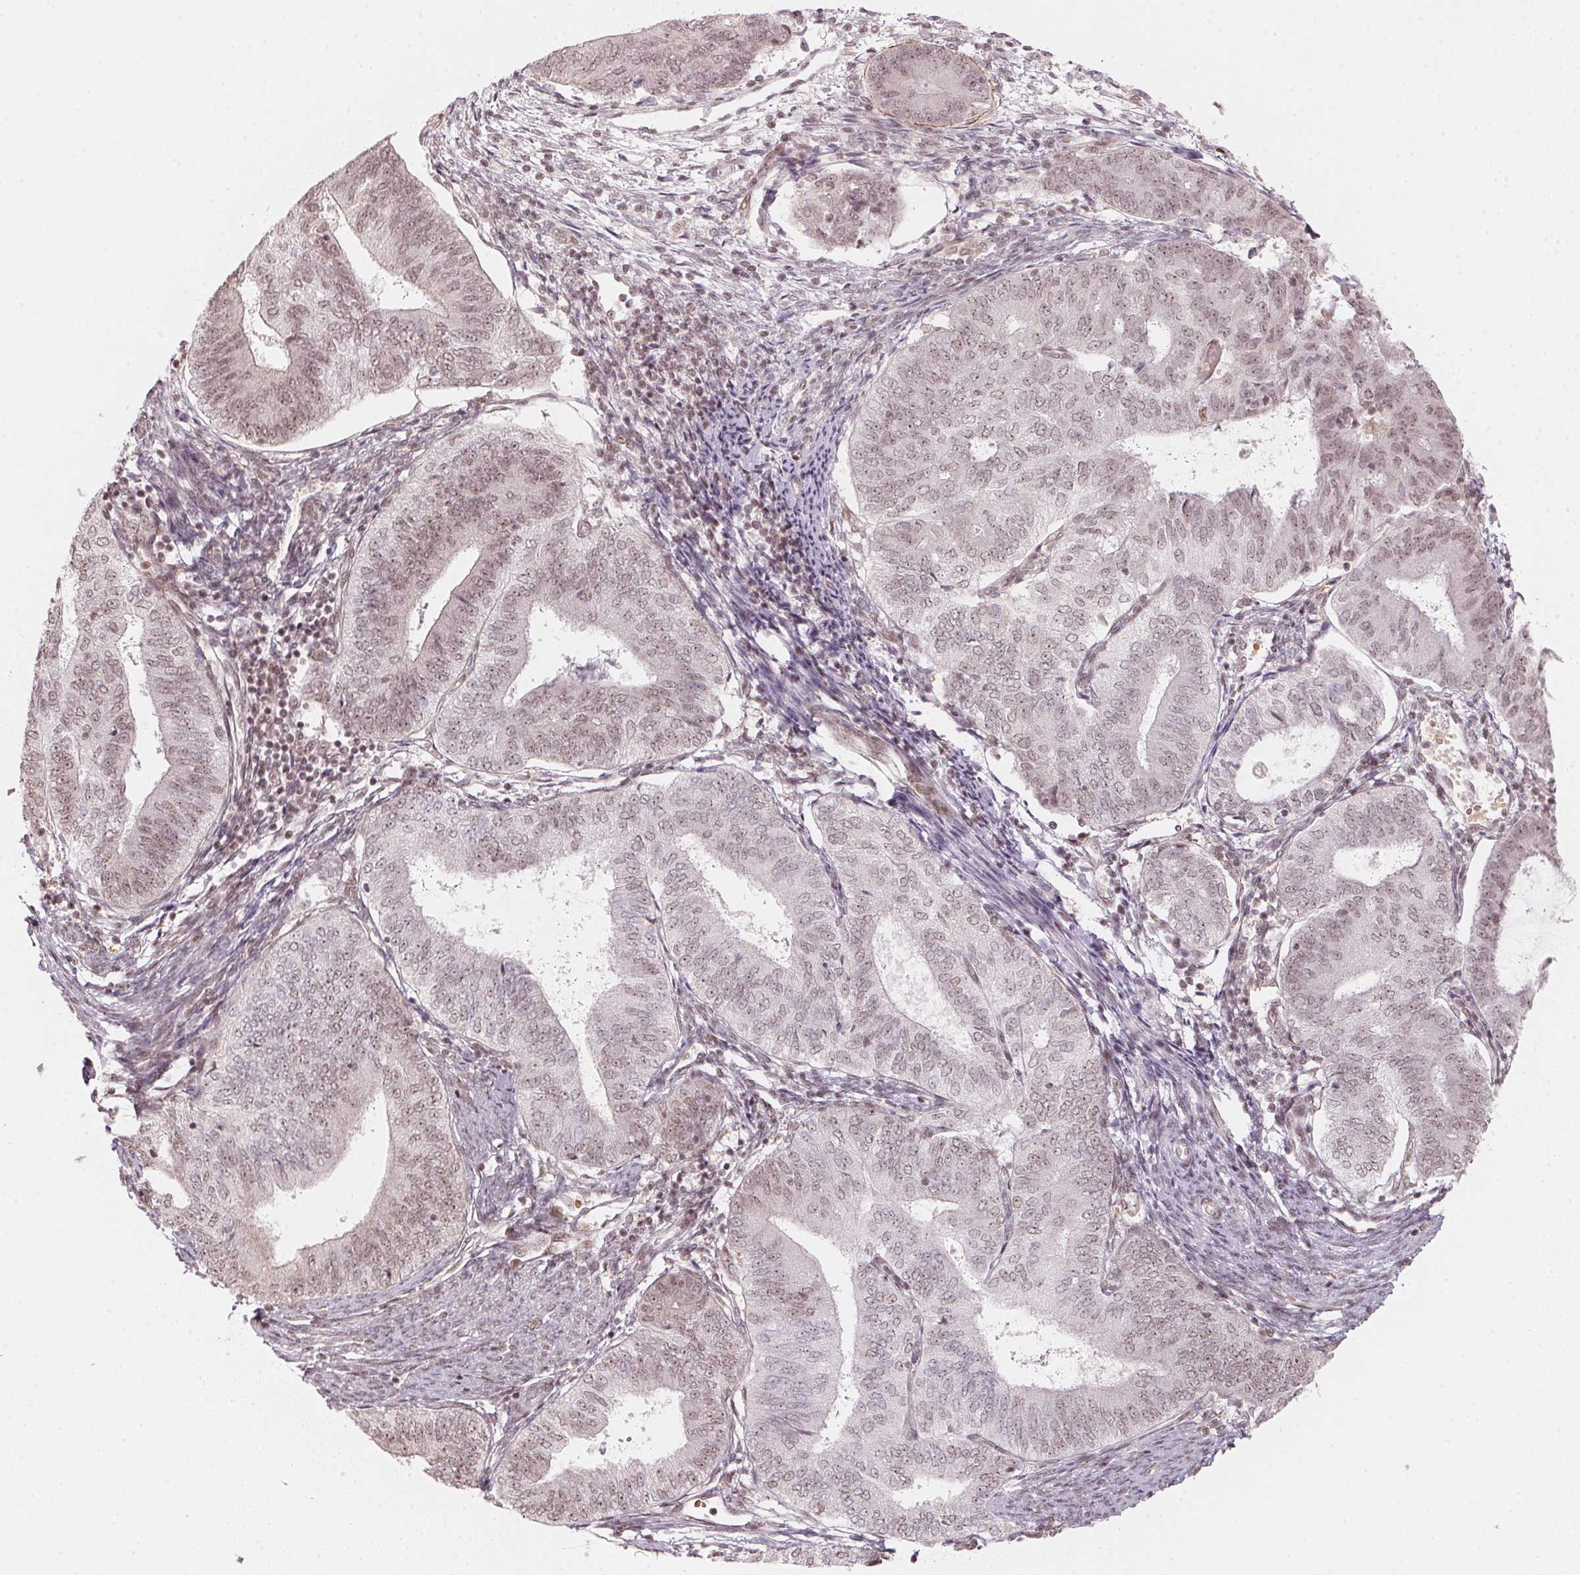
{"staining": {"intensity": "weak", "quantity": "25%-75%", "location": "nuclear"}, "tissue": "endometrial cancer", "cell_type": "Tumor cells", "image_type": "cancer", "snomed": [{"axis": "morphology", "description": "Adenocarcinoma, NOS"}, {"axis": "topography", "description": "Endometrium"}], "caption": "High-power microscopy captured an immunohistochemistry (IHC) image of adenocarcinoma (endometrial), revealing weak nuclear positivity in about 25%-75% of tumor cells.", "gene": "KAT6A", "patient": {"sex": "female", "age": 65}}